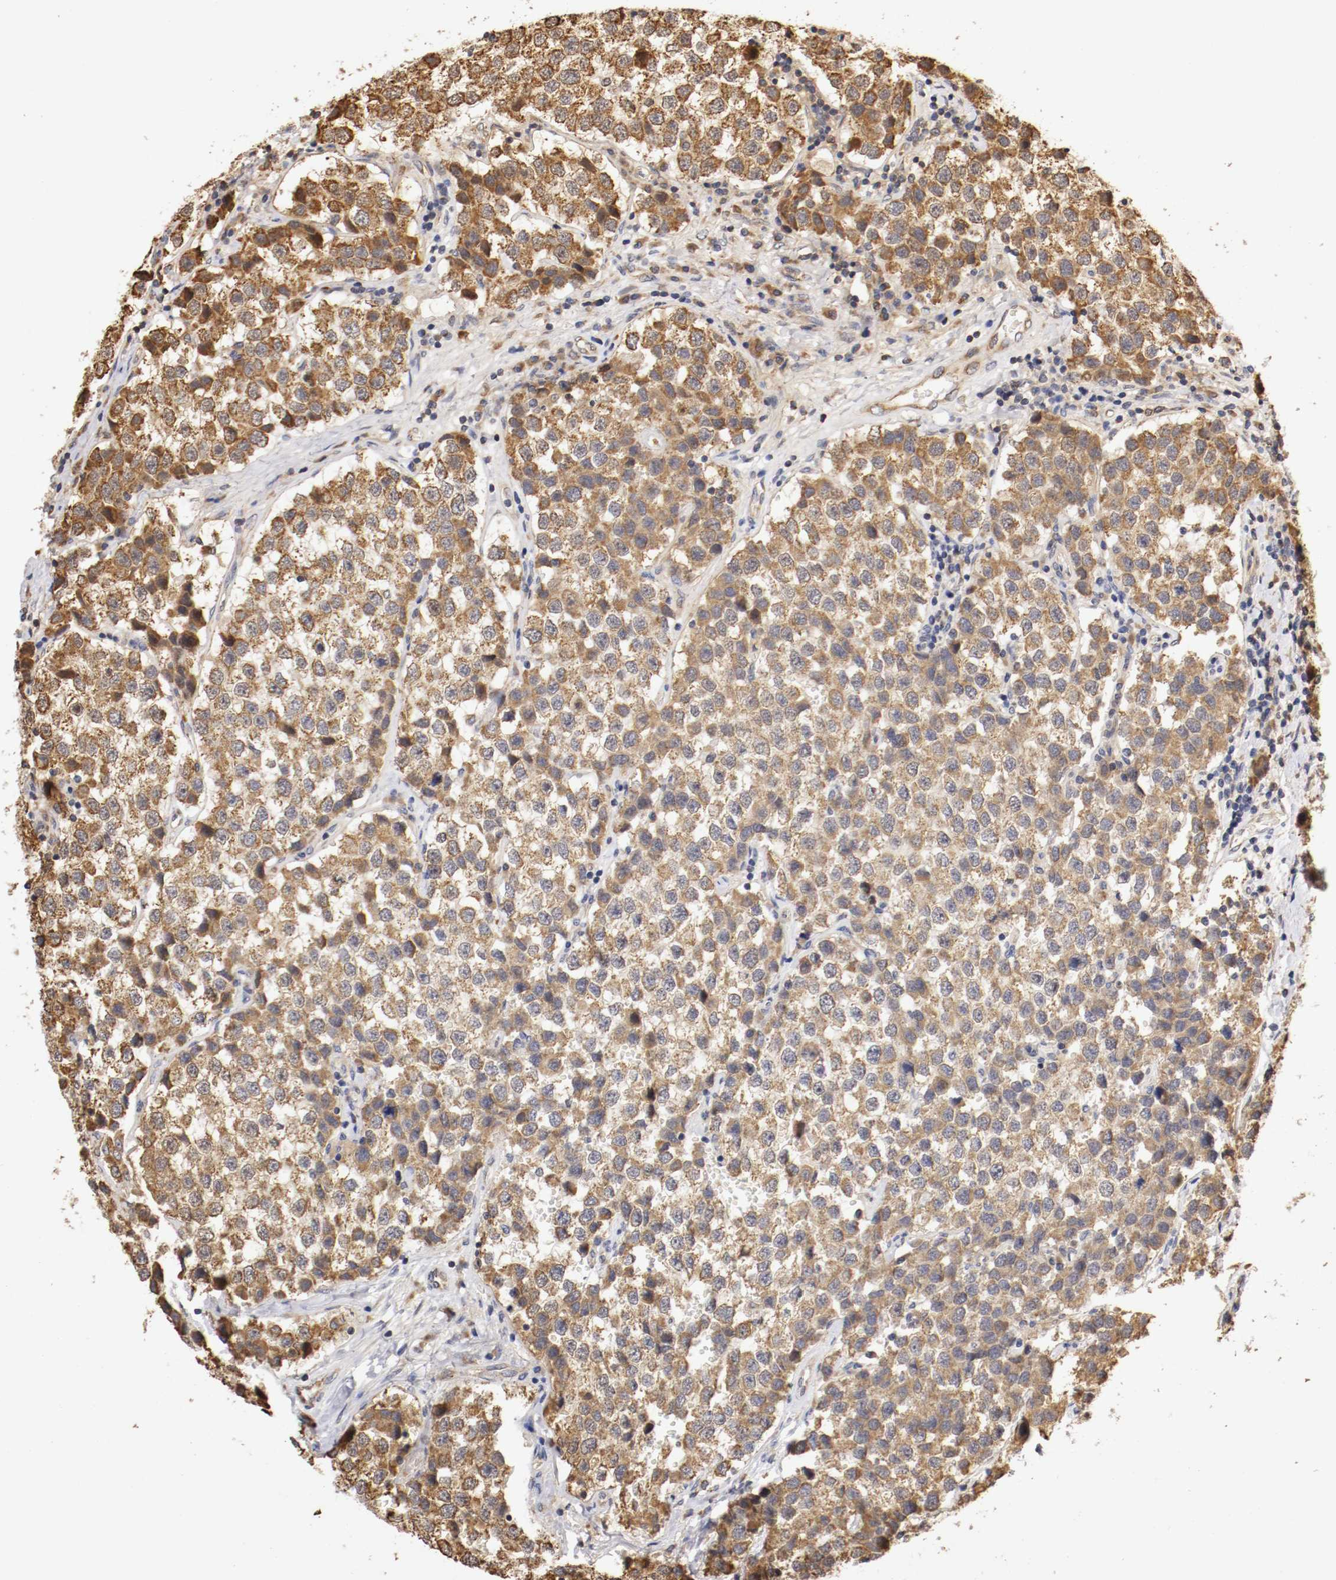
{"staining": {"intensity": "moderate", "quantity": ">75%", "location": "cytoplasmic/membranous"}, "tissue": "testis cancer", "cell_type": "Tumor cells", "image_type": "cancer", "snomed": [{"axis": "morphology", "description": "Seminoma, NOS"}, {"axis": "topography", "description": "Testis"}], "caption": "Immunohistochemical staining of testis seminoma displays medium levels of moderate cytoplasmic/membranous protein expression in approximately >75% of tumor cells.", "gene": "VEZT", "patient": {"sex": "male", "age": 39}}